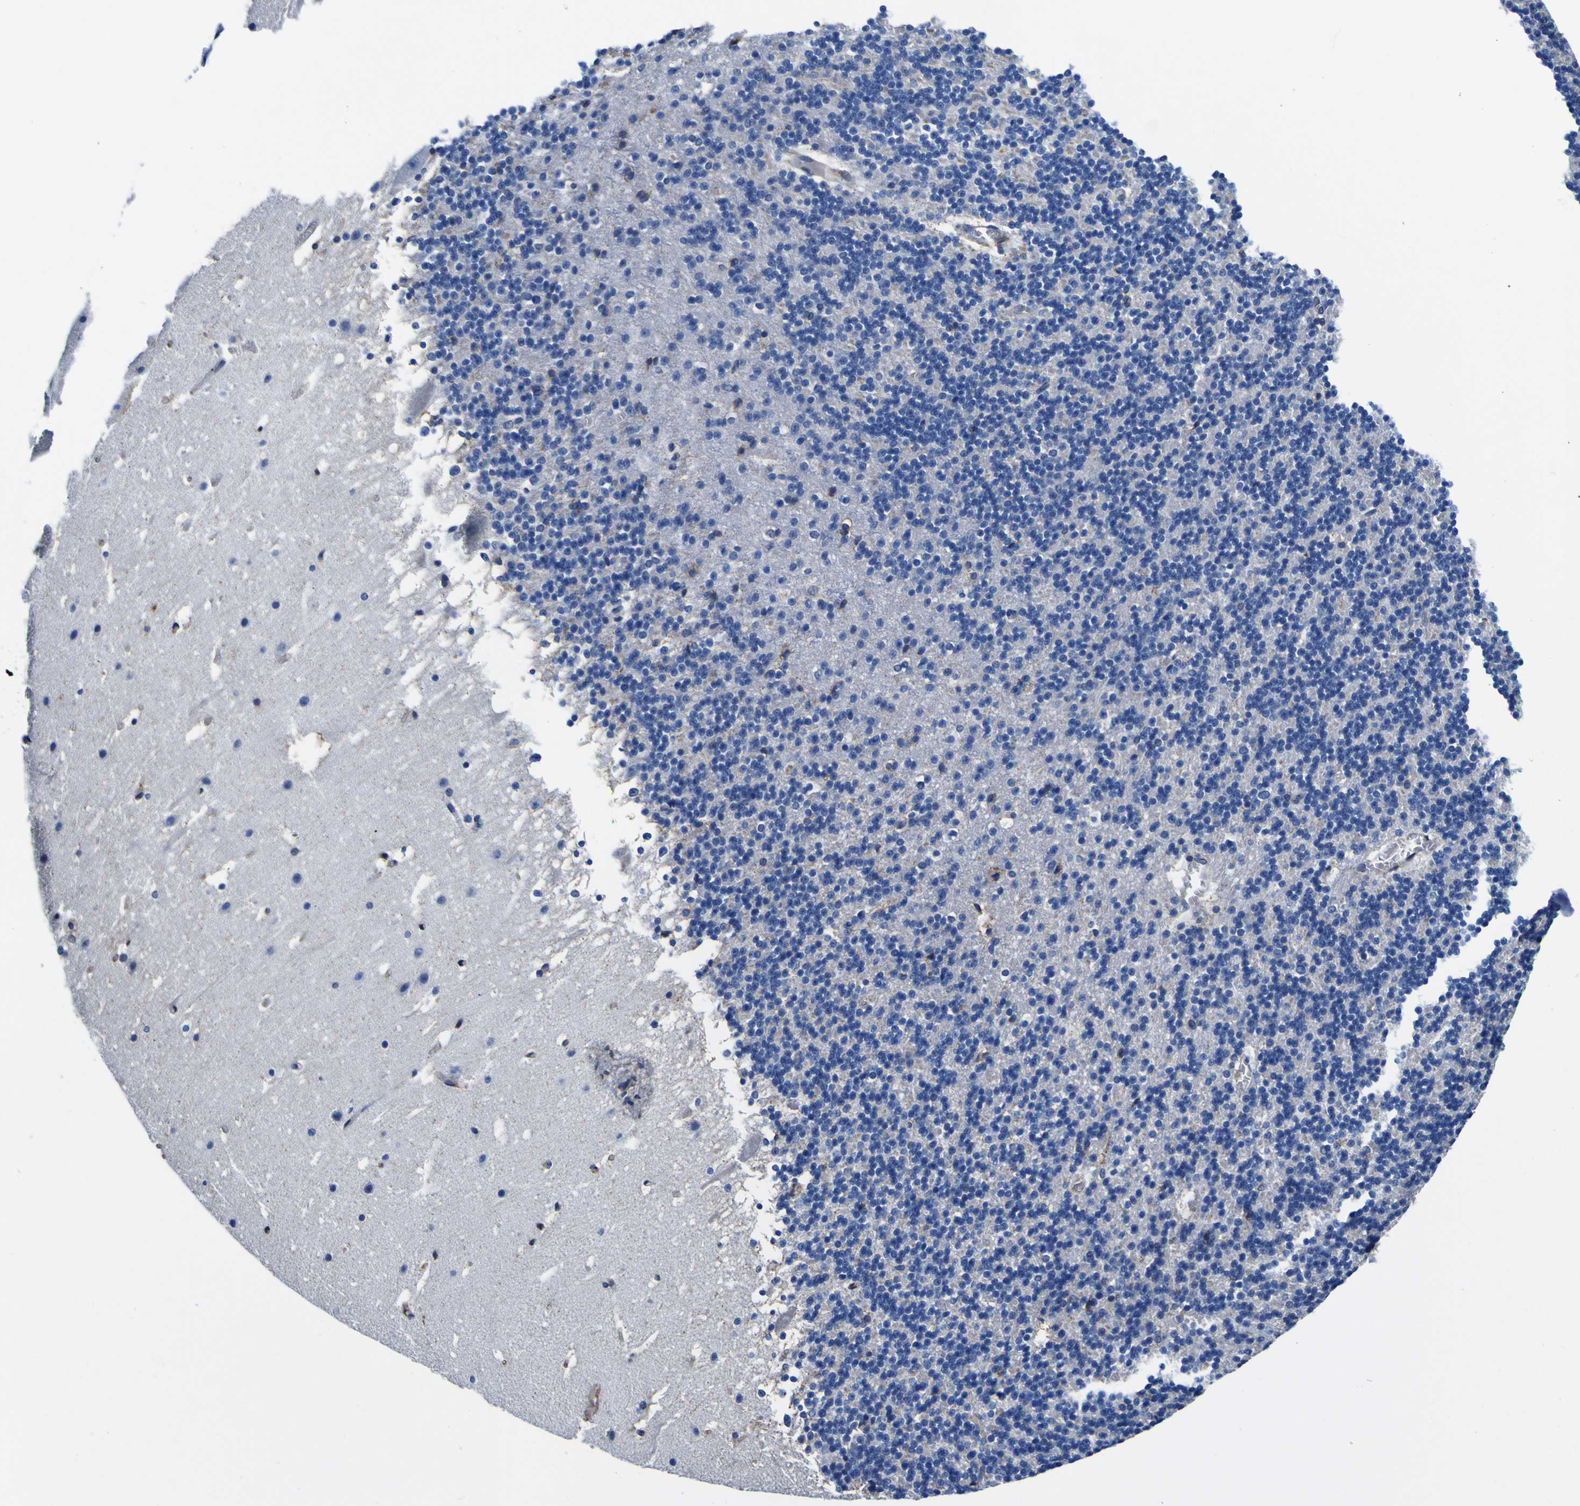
{"staining": {"intensity": "negative", "quantity": "none", "location": "none"}, "tissue": "cerebellum", "cell_type": "Cells in granular layer", "image_type": "normal", "snomed": [{"axis": "morphology", "description": "Normal tissue, NOS"}, {"axis": "topography", "description": "Cerebellum"}], "caption": "Immunohistochemistry of unremarkable human cerebellum shows no positivity in cells in granular layer.", "gene": "PXDN", "patient": {"sex": "male", "age": 45}}